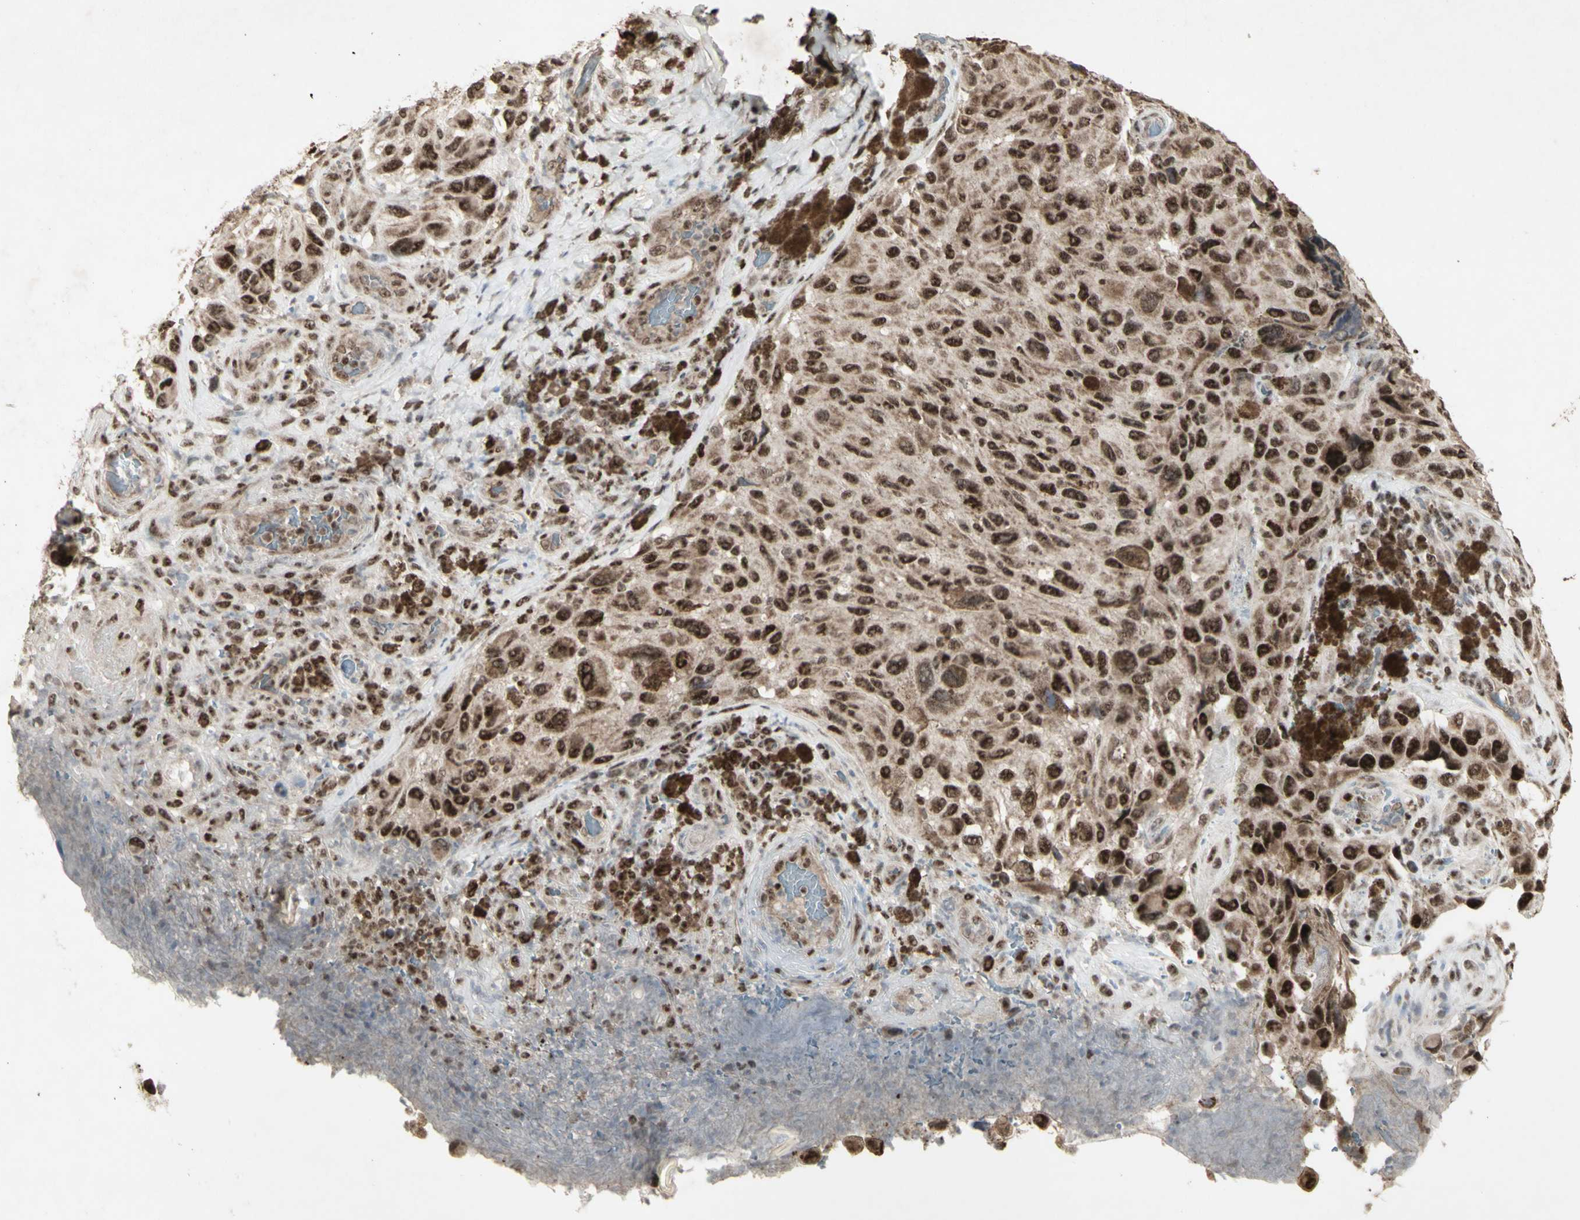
{"staining": {"intensity": "strong", "quantity": ">75%", "location": "cytoplasmic/membranous,nuclear"}, "tissue": "melanoma", "cell_type": "Tumor cells", "image_type": "cancer", "snomed": [{"axis": "morphology", "description": "Malignant melanoma, NOS"}, {"axis": "topography", "description": "Skin"}], "caption": "The histopathology image exhibits a brown stain indicating the presence of a protein in the cytoplasmic/membranous and nuclear of tumor cells in melanoma. (DAB (3,3'-diaminobenzidine) = brown stain, brightfield microscopy at high magnification).", "gene": "CCNT1", "patient": {"sex": "female", "age": 73}}